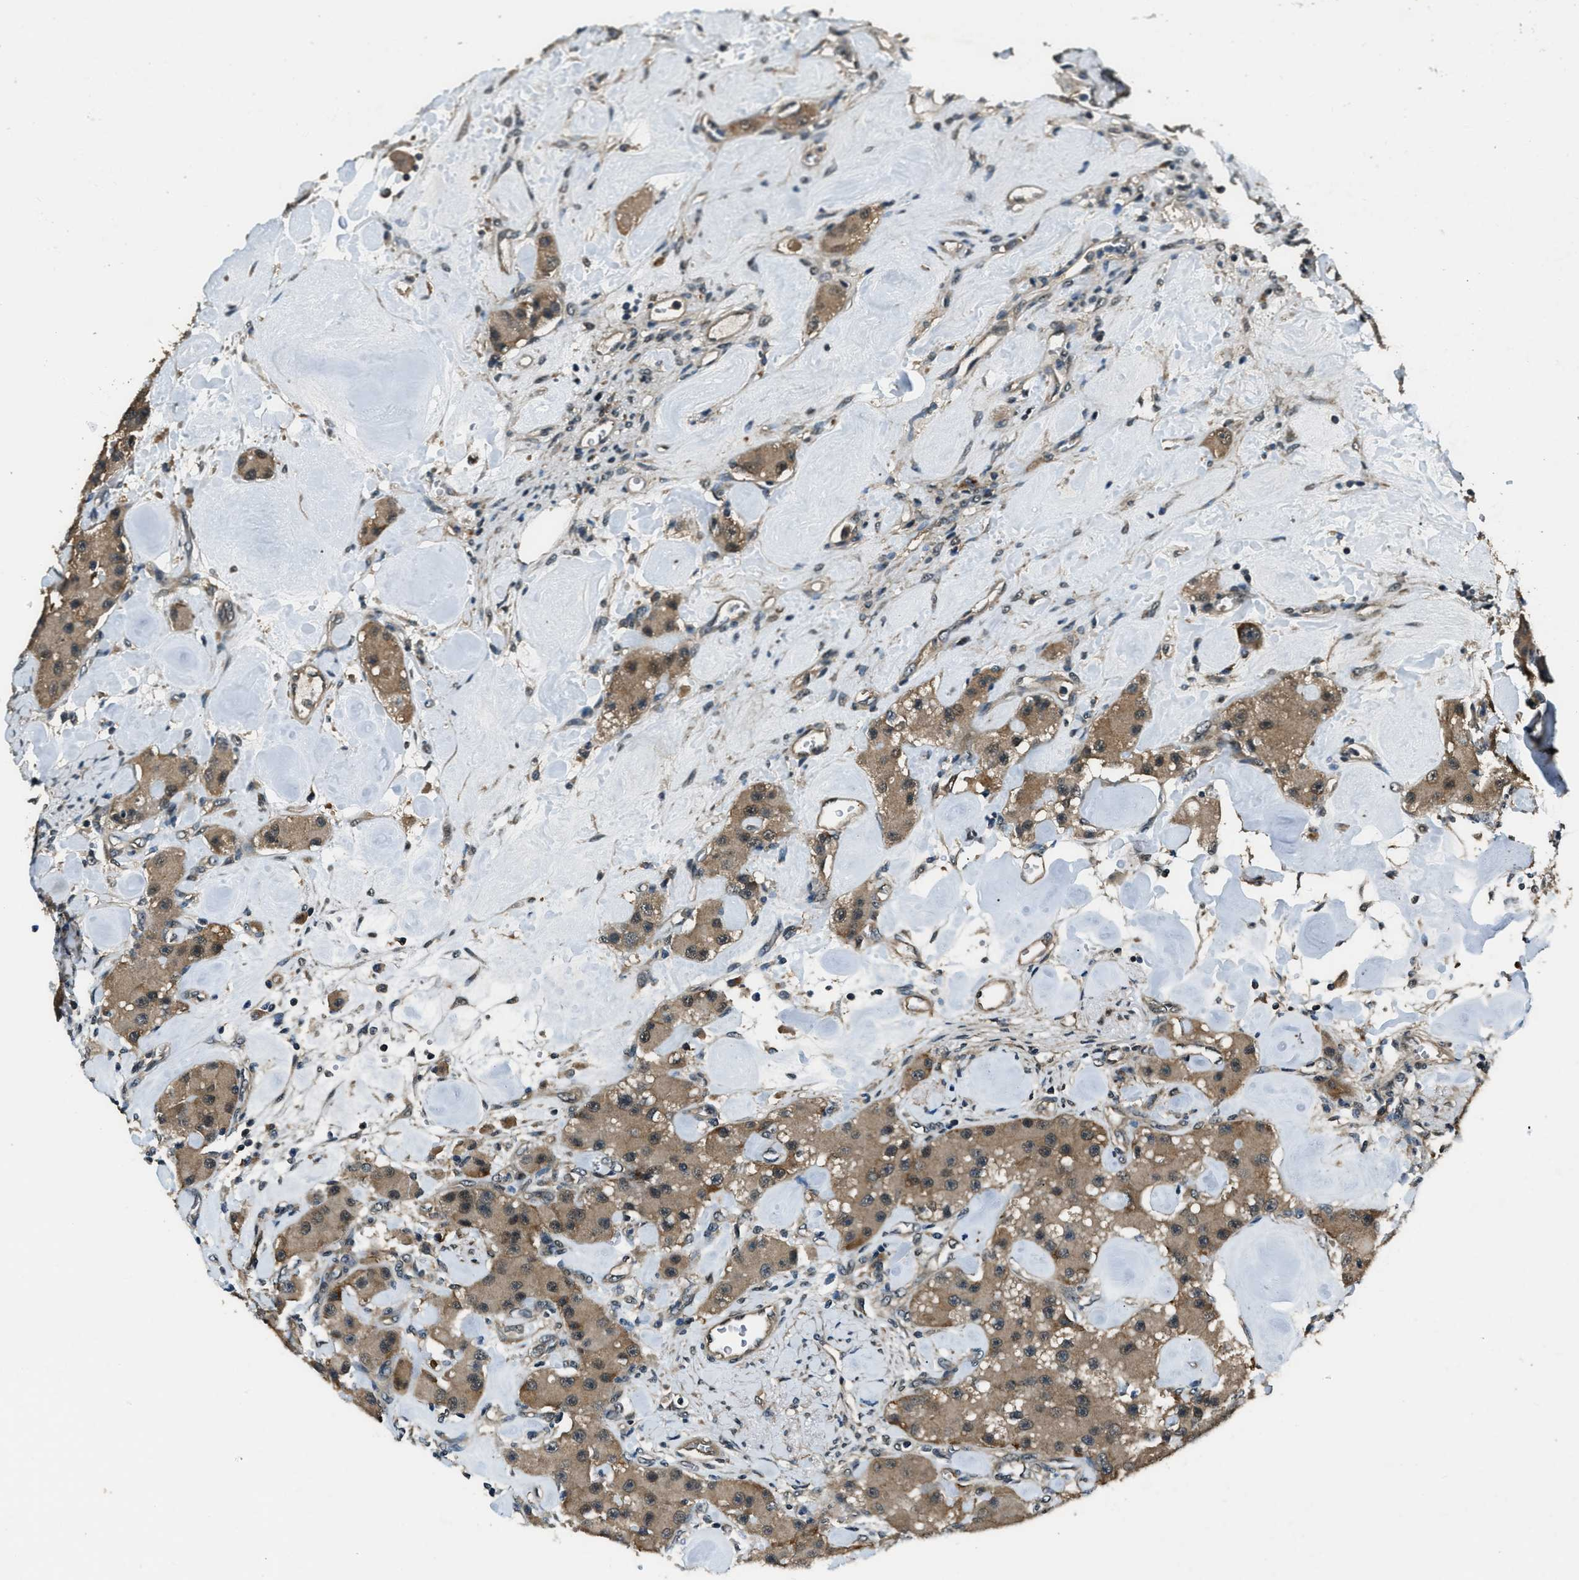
{"staining": {"intensity": "moderate", "quantity": ">75%", "location": "cytoplasmic/membranous"}, "tissue": "carcinoid", "cell_type": "Tumor cells", "image_type": "cancer", "snomed": [{"axis": "morphology", "description": "Carcinoid, malignant, NOS"}, {"axis": "topography", "description": "Pancreas"}], "caption": "A brown stain labels moderate cytoplasmic/membranous expression of a protein in carcinoid tumor cells. (Brightfield microscopy of DAB IHC at high magnification).", "gene": "NUDCD3", "patient": {"sex": "male", "age": 41}}